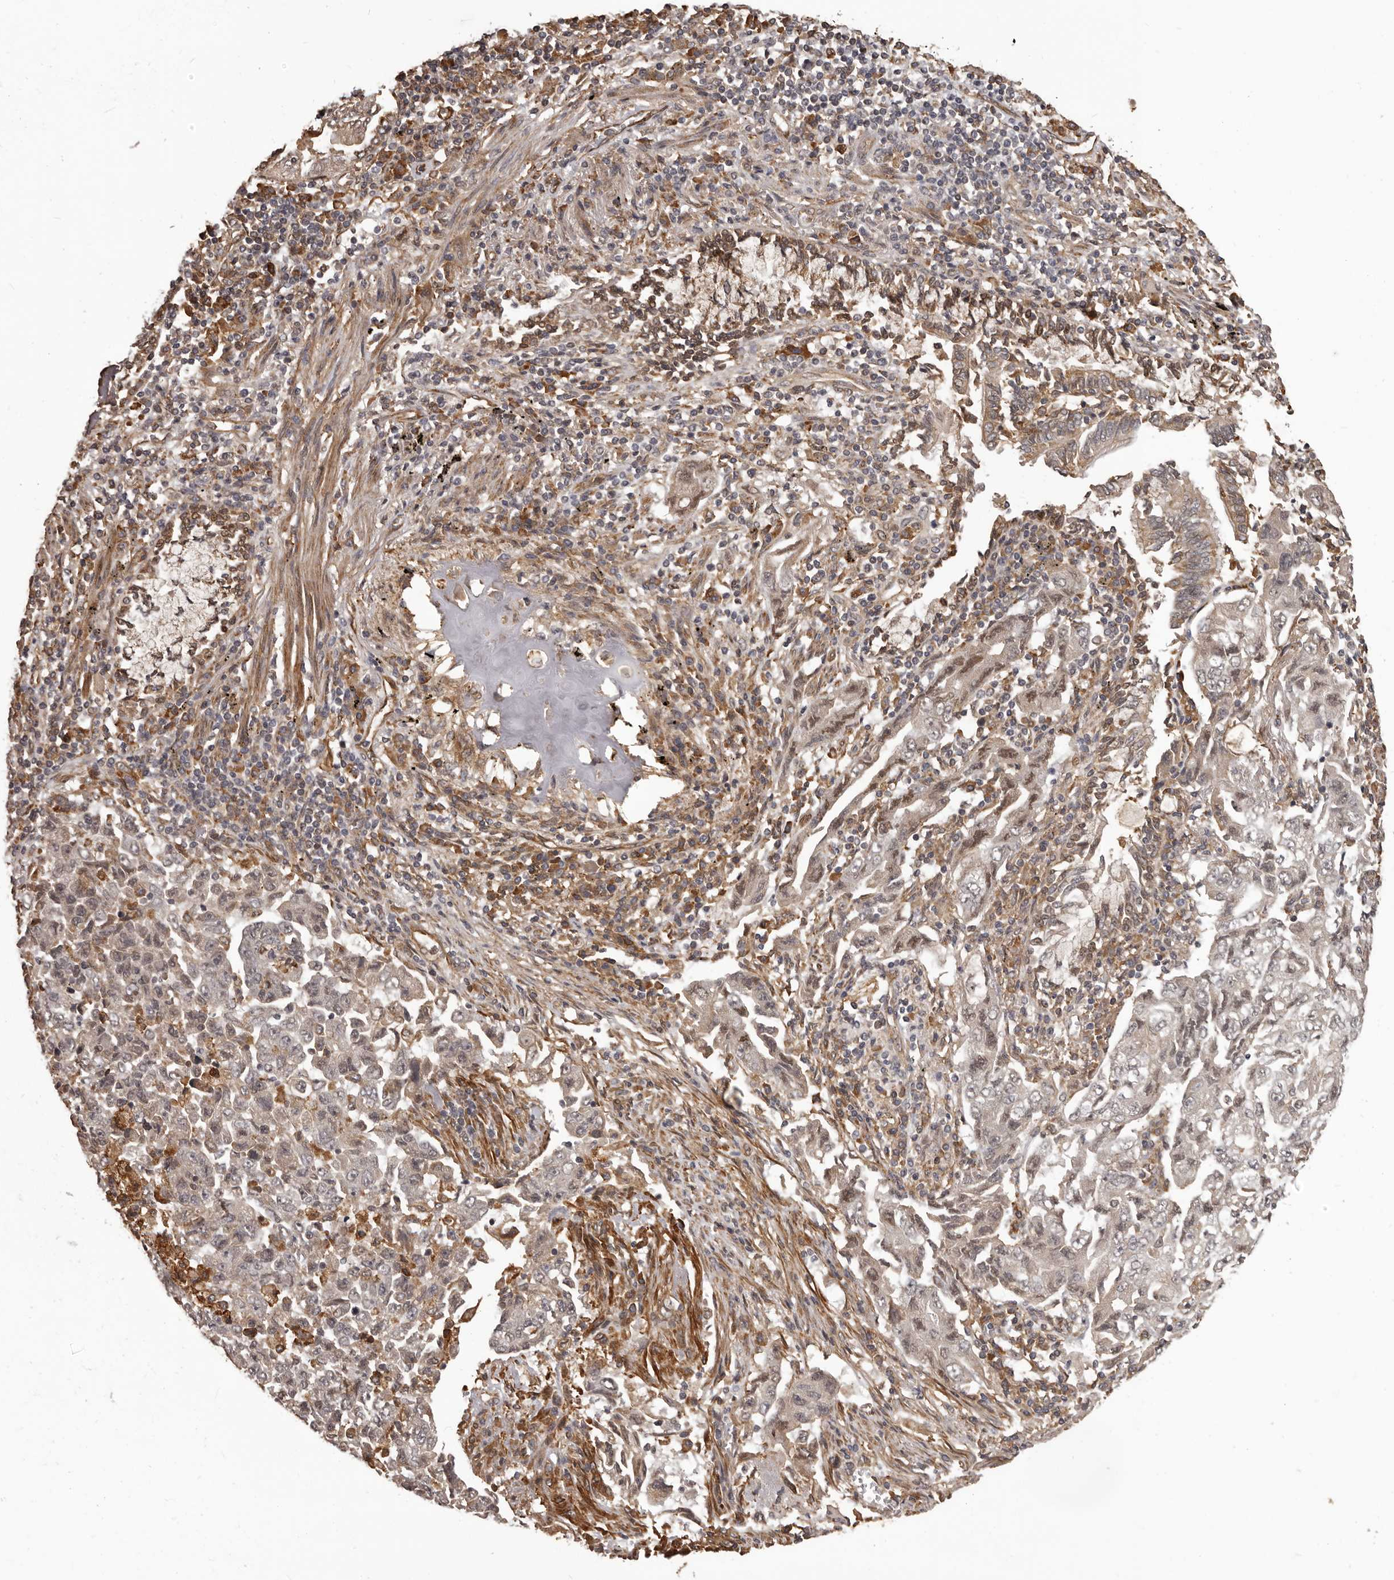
{"staining": {"intensity": "weak", "quantity": "25%-75%", "location": "cytoplasmic/membranous"}, "tissue": "lung cancer", "cell_type": "Tumor cells", "image_type": "cancer", "snomed": [{"axis": "morphology", "description": "Adenocarcinoma, NOS"}, {"axis": "topography", "description": "Lung"}], "caption": "A brown stain highlights weak cytoplasmic/membranous positivity of a protein in human lung cancer (adenocarcinoma) tumor cells.", "gene": "SLITRK6", "patient": {"sex": "female", "age": 51}}